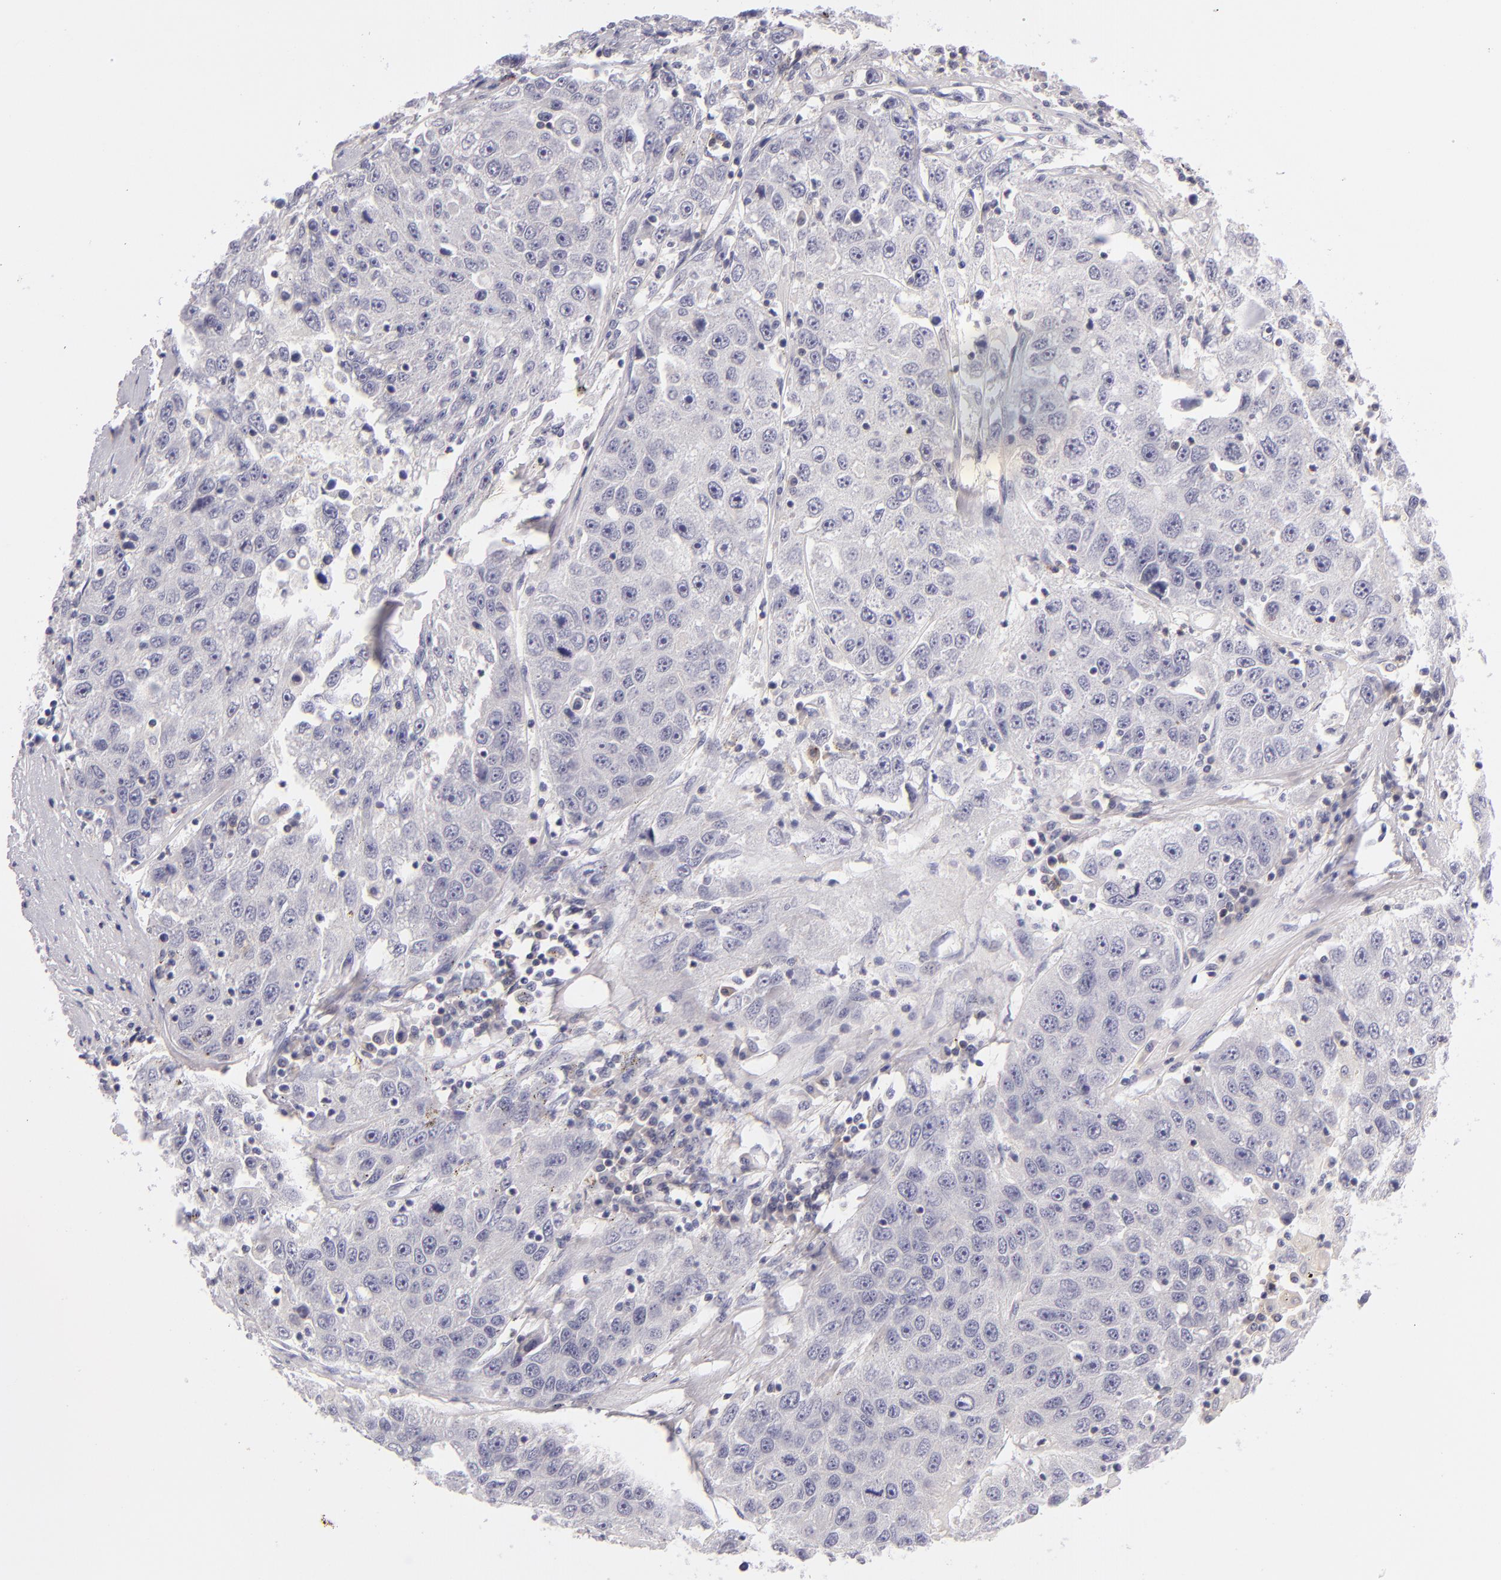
{"staining": {"intensity": "negative", "quantity": "none", "location": "none"}, "tissue": "liver cancer", "cell_type": "Tumor cells", "image_type": "cancer", "snomed": [{"axis": "morphology", "description": "Carcinoma, Hepatocellular, NOS"}, {"axis": "topography", "description": "Liver"}], "caption": "There is no significant expression in tumor cells of liver cancer (hepatocellular carcinoma). (DAB (3,3'-diaminobenzidine) immunohistochemistry (IHC), high magnification).", "gene": "CD48", "patient": {"sex": "male", "age": 49}}